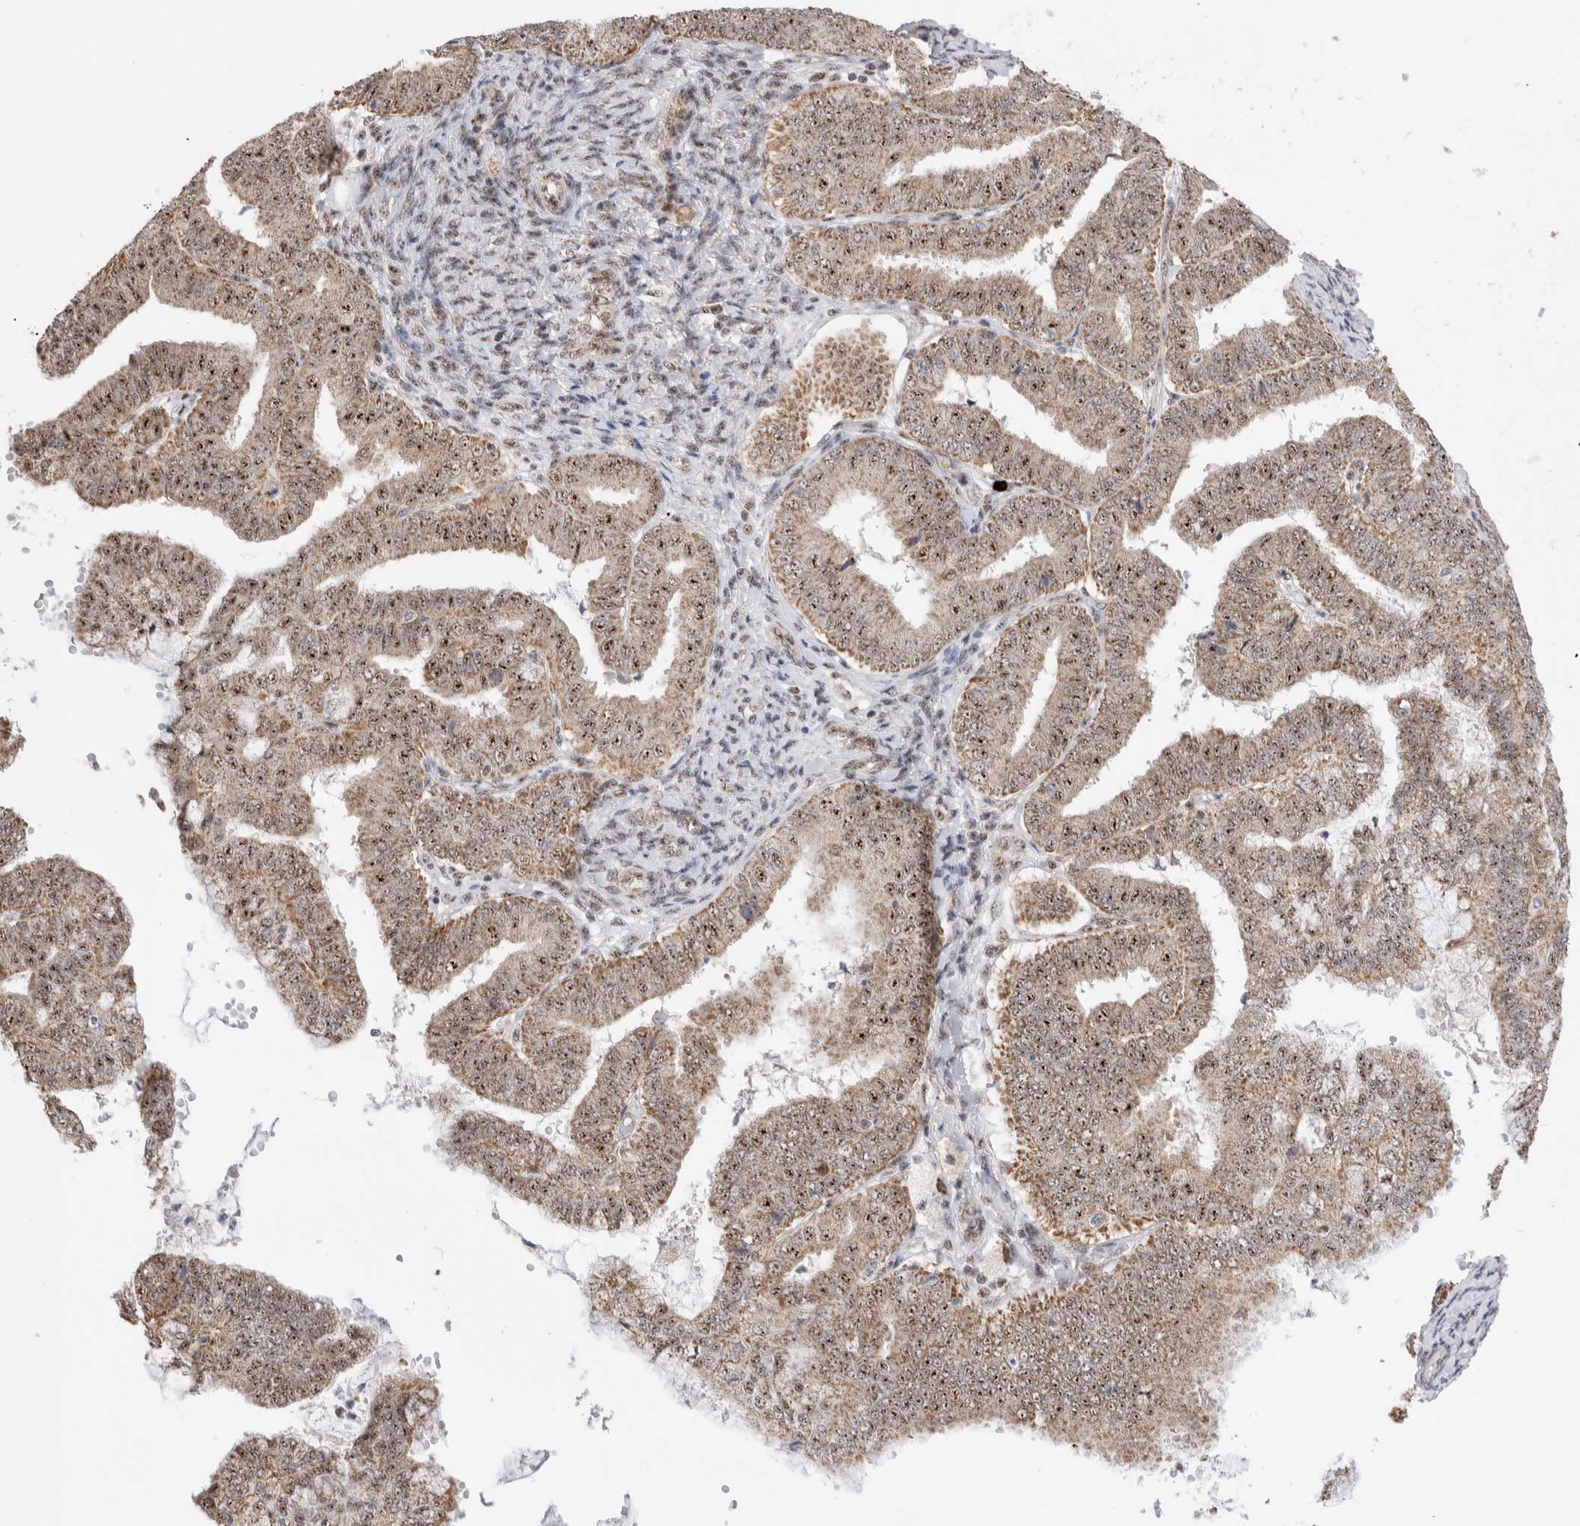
{"staining": {"intensity": "moderate", "quantity": ">75%", "location": "cytoplasmic/membranous,nuclear"}, "tissue": "endometrial cancer", "cell_type": "Tumor cells", "image_type": "cancer", "snomed": [{"axis": "morphology", "description": "Adenocarcinoma, NOS"}, {"axis": "topography", "description": "Endometrium"}], "caption": "This is a photomicrograph of immunohistochemistry staining of adenocarcinoma (endometrial), which shows moderate positivity in the cytoplasmic/membranous and nuclear of tumor cells.", "gene": "ZNF695", "patient": {"sex": "female", "age": 63}}